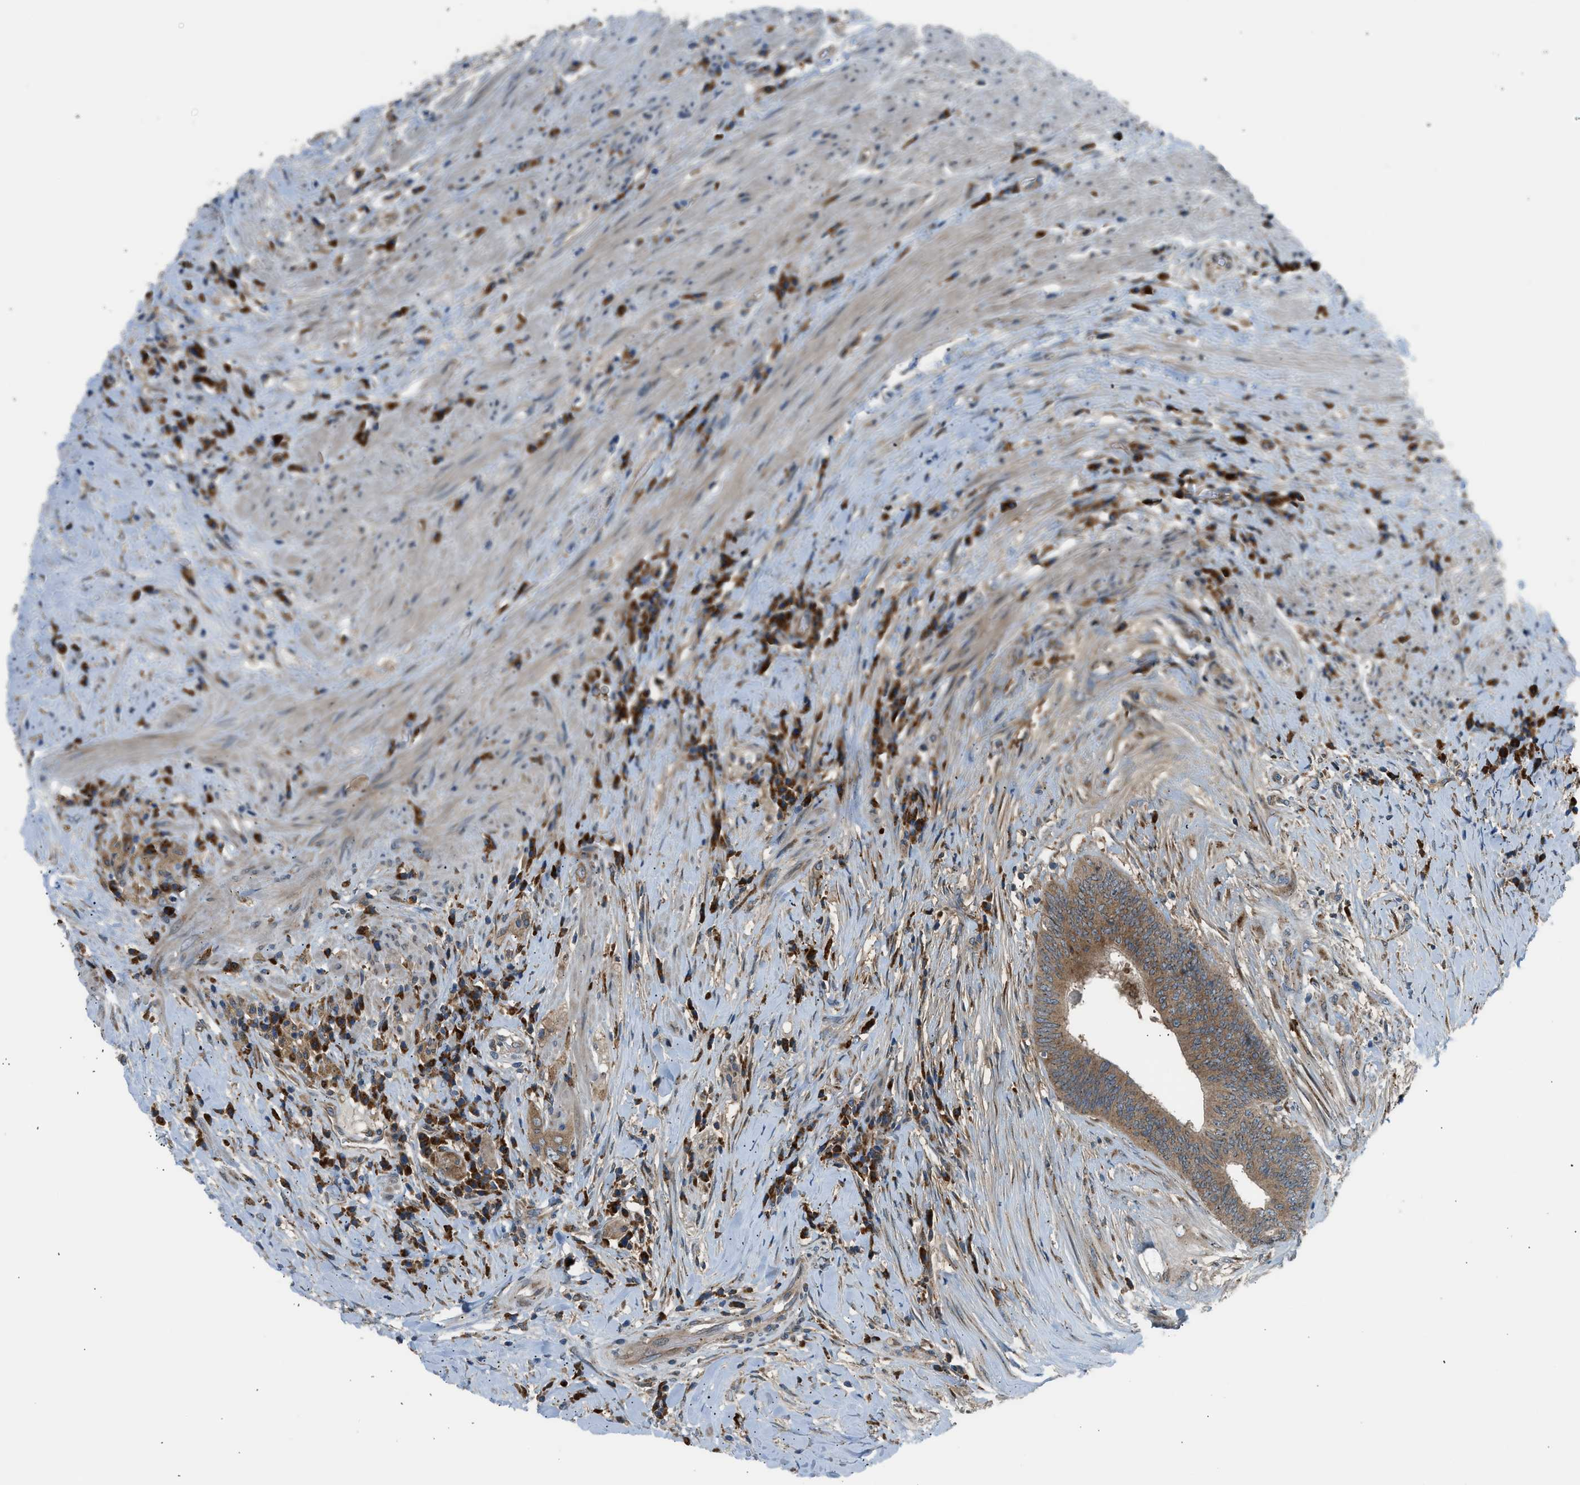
{"staining": {"intensity": "moderate", "quantity": ">75%", "location": "cytoplasmic/membranous"}, "tissue": "colorectal cancer", "cell_type": "Tumor cells", "image_type": "cancer", "snomed": [{"axis": "morphology", "description": "Adenocarcinoma, NOS"}, {"axis": "topography", "description": "Rectum"}], "caption": "Colorectal cancer tissue demonstrates moderate cytoplasmic/membranous staining in approximately >75% of tumor cells, visualized by immunohistochemistry.", "gene": "EDARADD", "patient": {"sex": "male", "age": 72}}